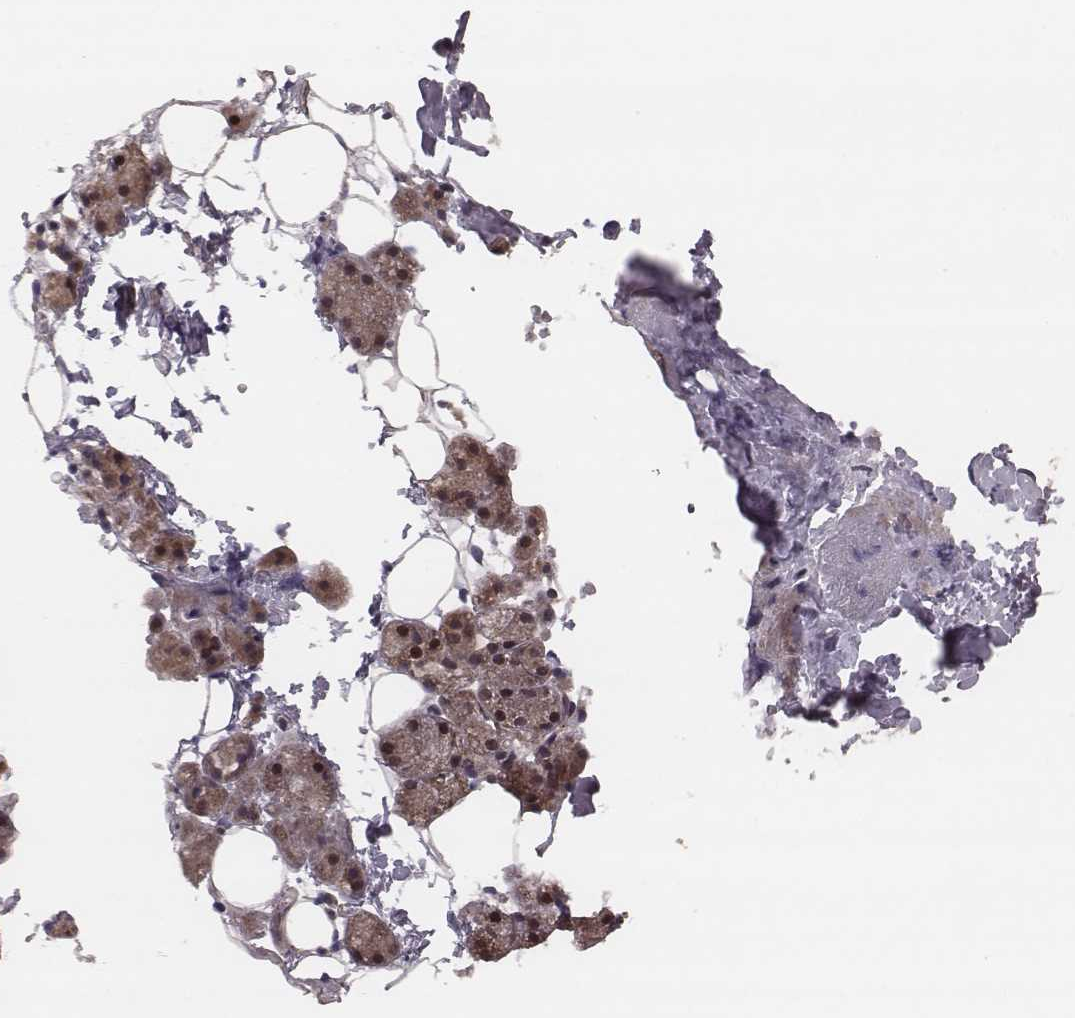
{"staining": {"intensity": "moderate", "quantity": "25%-75%", "location": "cytoplasmic/membranous"}, "tissue": "salivary gland", "cell_type": "Glandular cells", "image_type": "normal", "snomed": [{"axis": "morphology", "description": "Normal tissue, NOS"}, {"axis": "topography", "description": "Salivary gland"}], "caption": "The immunohistochemical stain shows moderate cytoplasmic/membranous positivity in glandular cells of unremarkable salivary gland. The staining was performed using DAB to visualize the protein expression in brown, while the nuclei were stained in blue with hematoxylin (Magnification: 20x).", "gene": "ZDHHC21", "patient": {"sex": "male", "age": 38}}